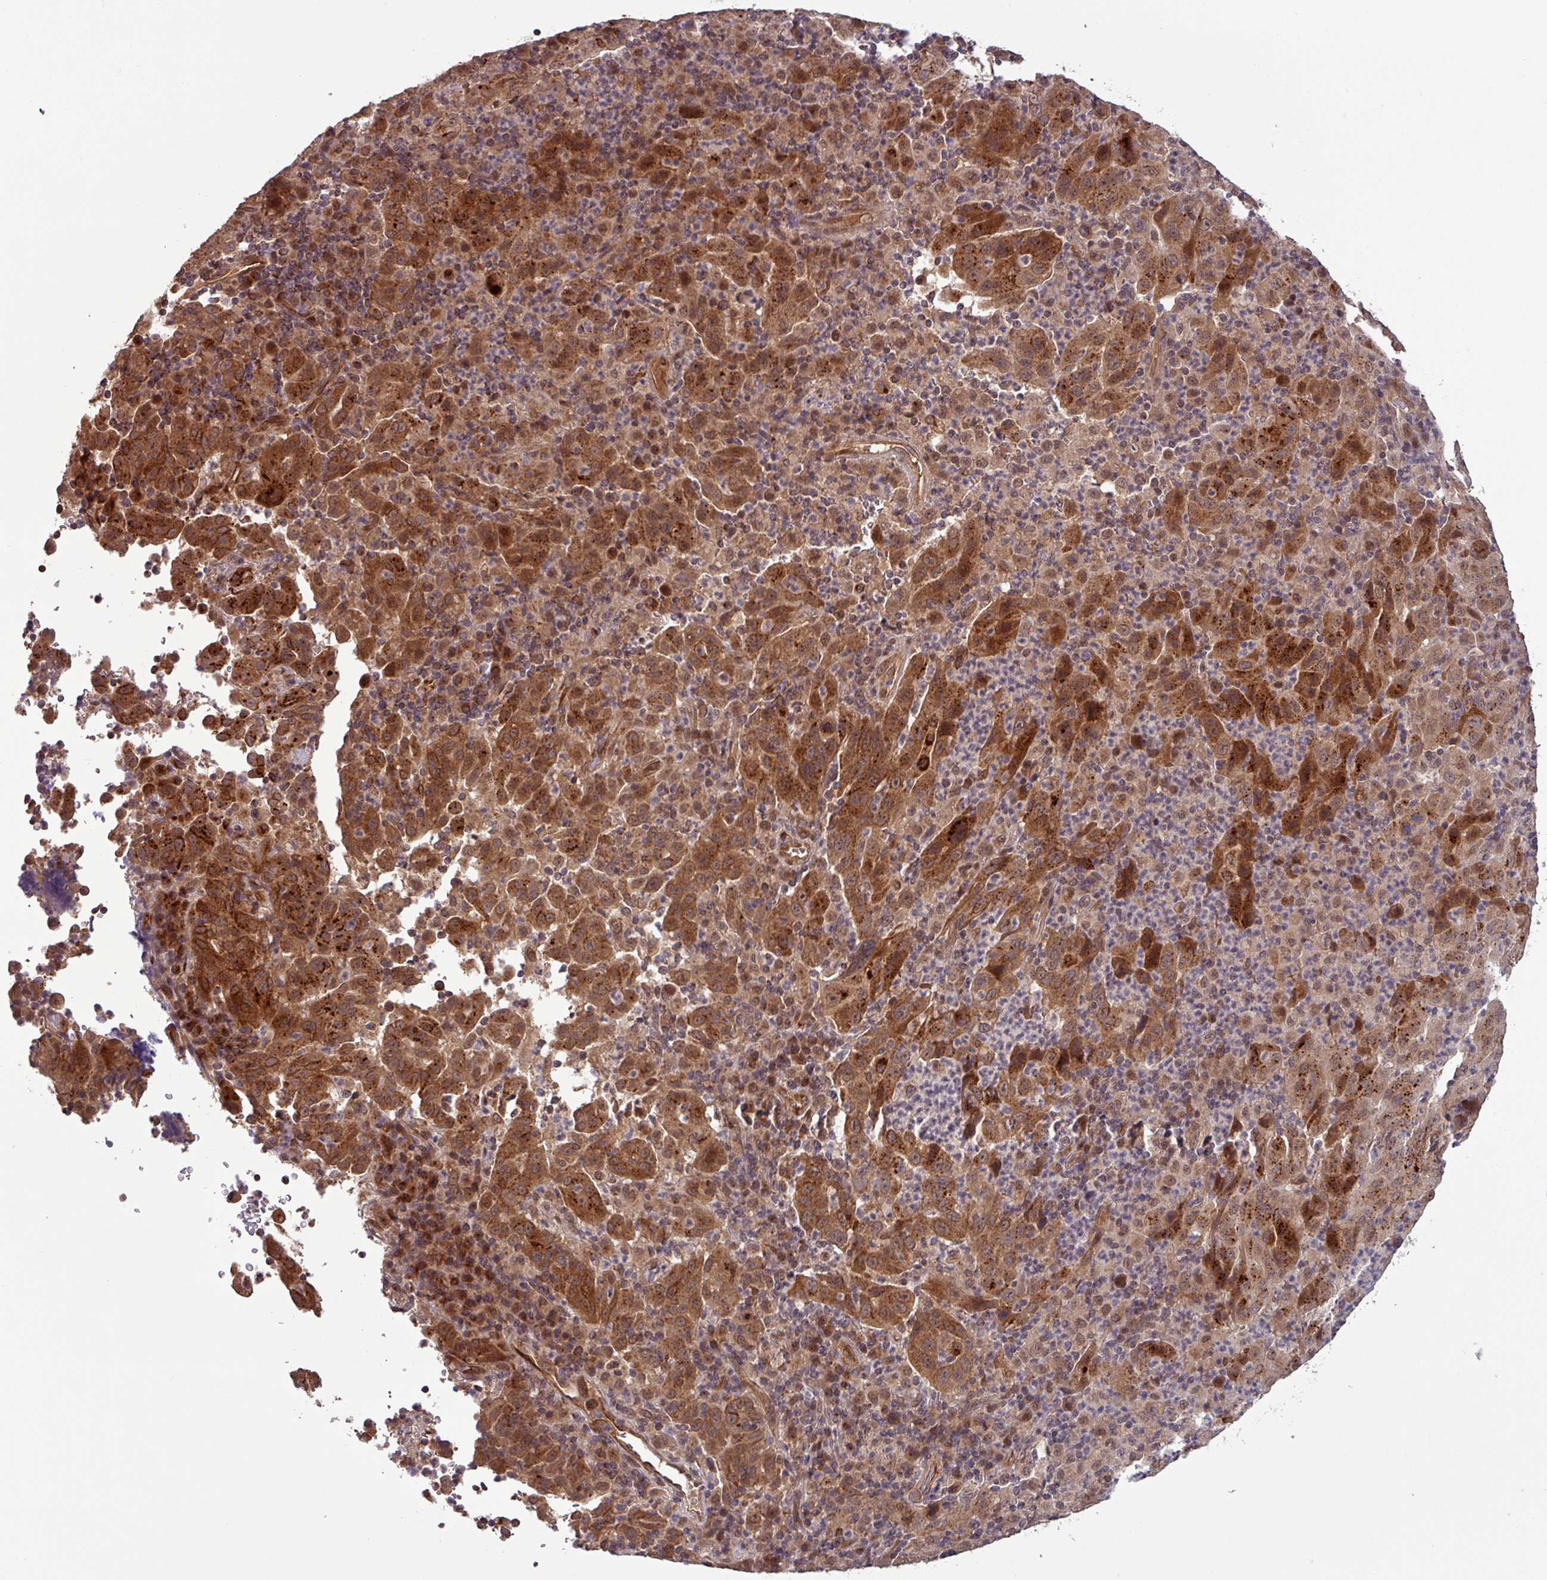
{"staining": {"intensity": "strong", "quantity": ">75%", "location": "cytoplasmic/membranous,nuclear"}, "tissue": "pancreatic cancer", "cell_type": "Tumor cells", "image_type": "cancer", "snomed": [{"axis": "morphology", "description": "Adenocarcinoma, NOS"}, {"axis": "topography", "description": "Pancreas"}], "caption": "A brown stain highlights strong cytoplasmic/membranous and nuclear staining of a protein in pancreatic cancer tumor cells.", "gene": "PUS1", "patient": {"sex": "male", "age": 63}}